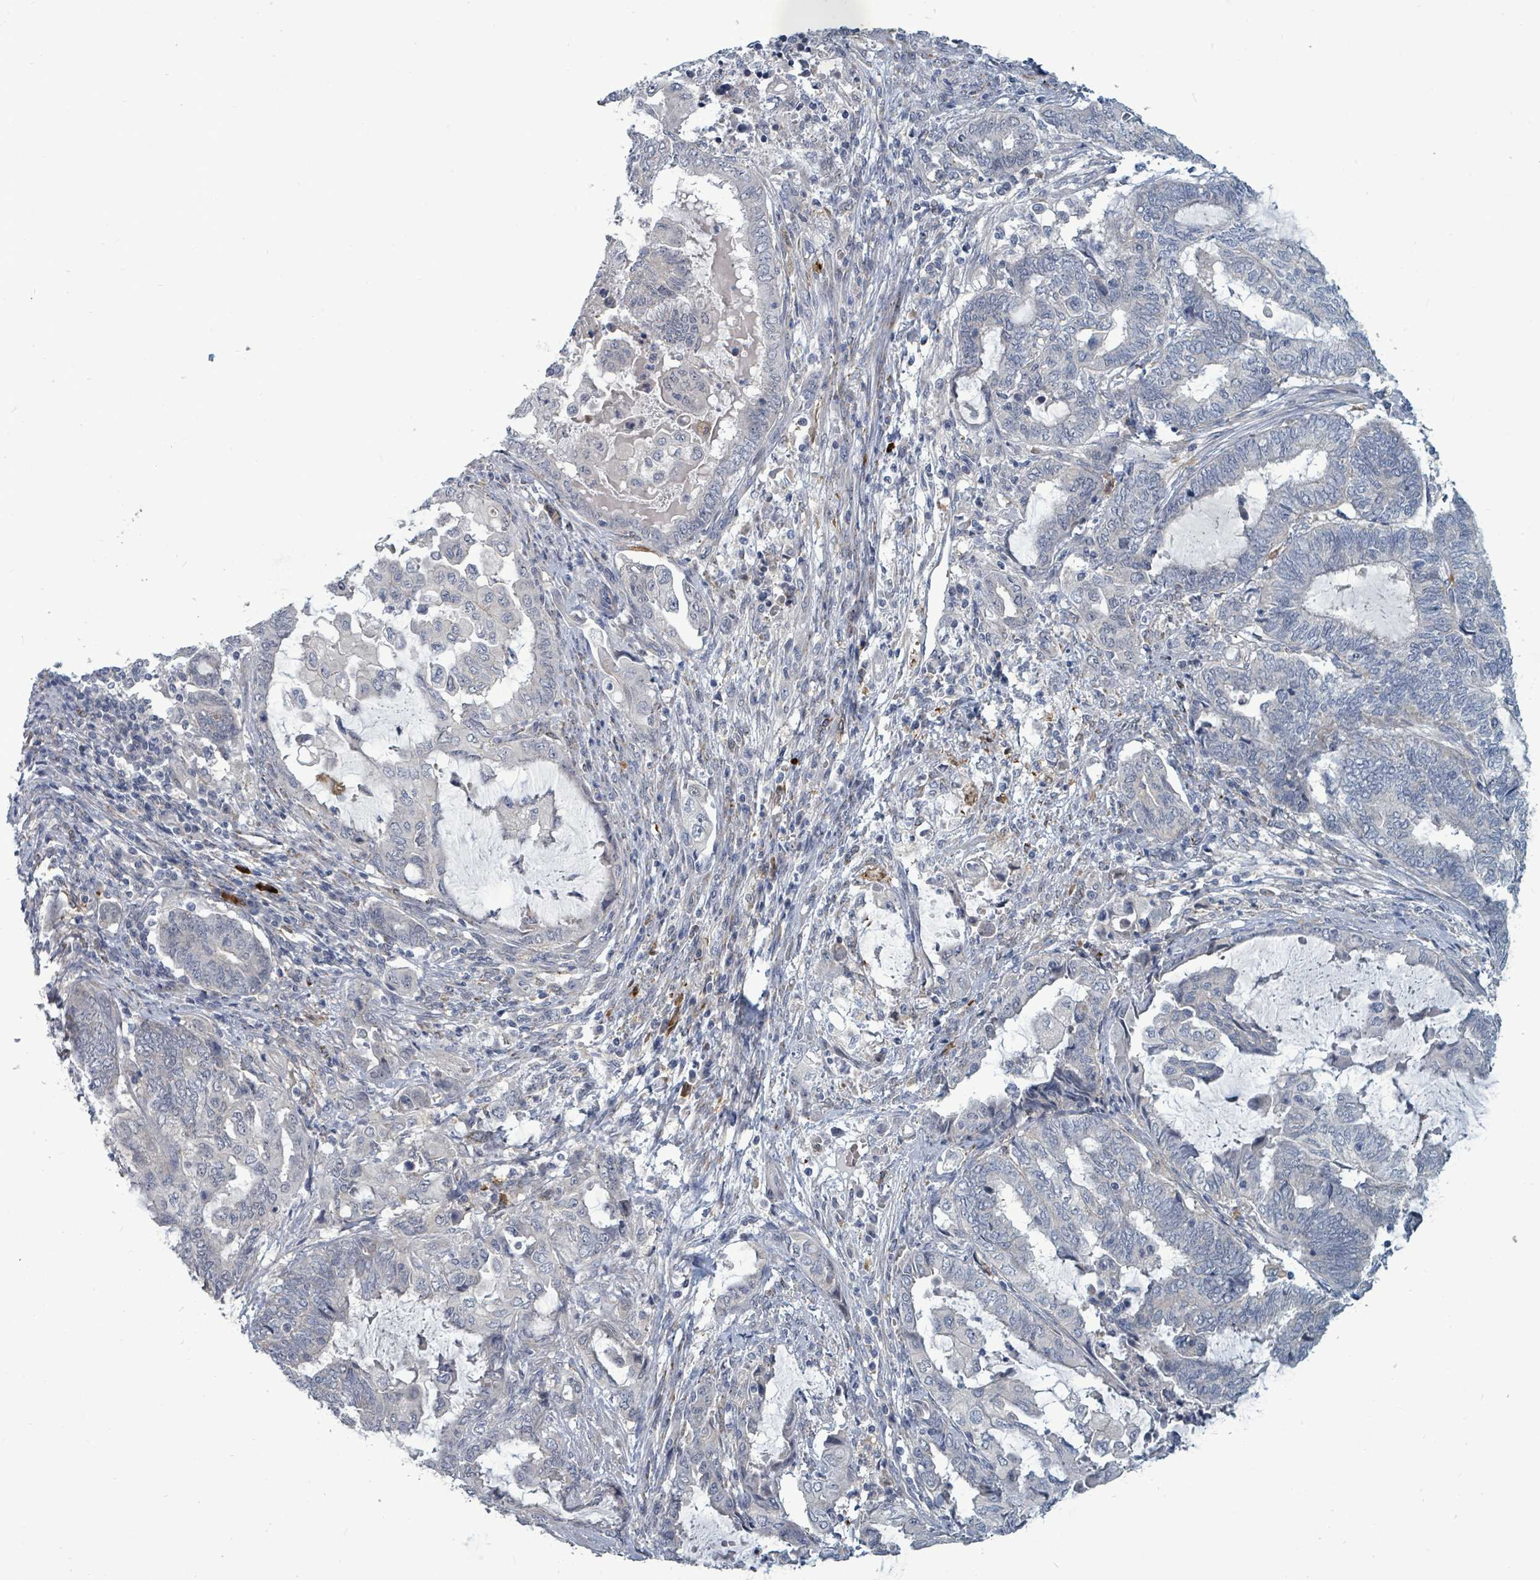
{"staining": {"intensity": "negative", "quantity": "none", "location": "none"}, "tissue": "endometrial cancer", "cell_type": "Tumor cells", "image_type": "cancer", "snomed": [{"axis": "morphology", "description": "Adenocarcinoma, NOS"}, {"axis": "topography", "description": "Uterus"}, {"axis": "topography", "description": "Endometrium"}], "caption": "This is an immunohistochemistry photomicrograph of human endometrial adenocarcinoma. There is no expression in tumor cells.", "gene": "TRDMT1", "patient": {"sex": "female", "age": 70}}